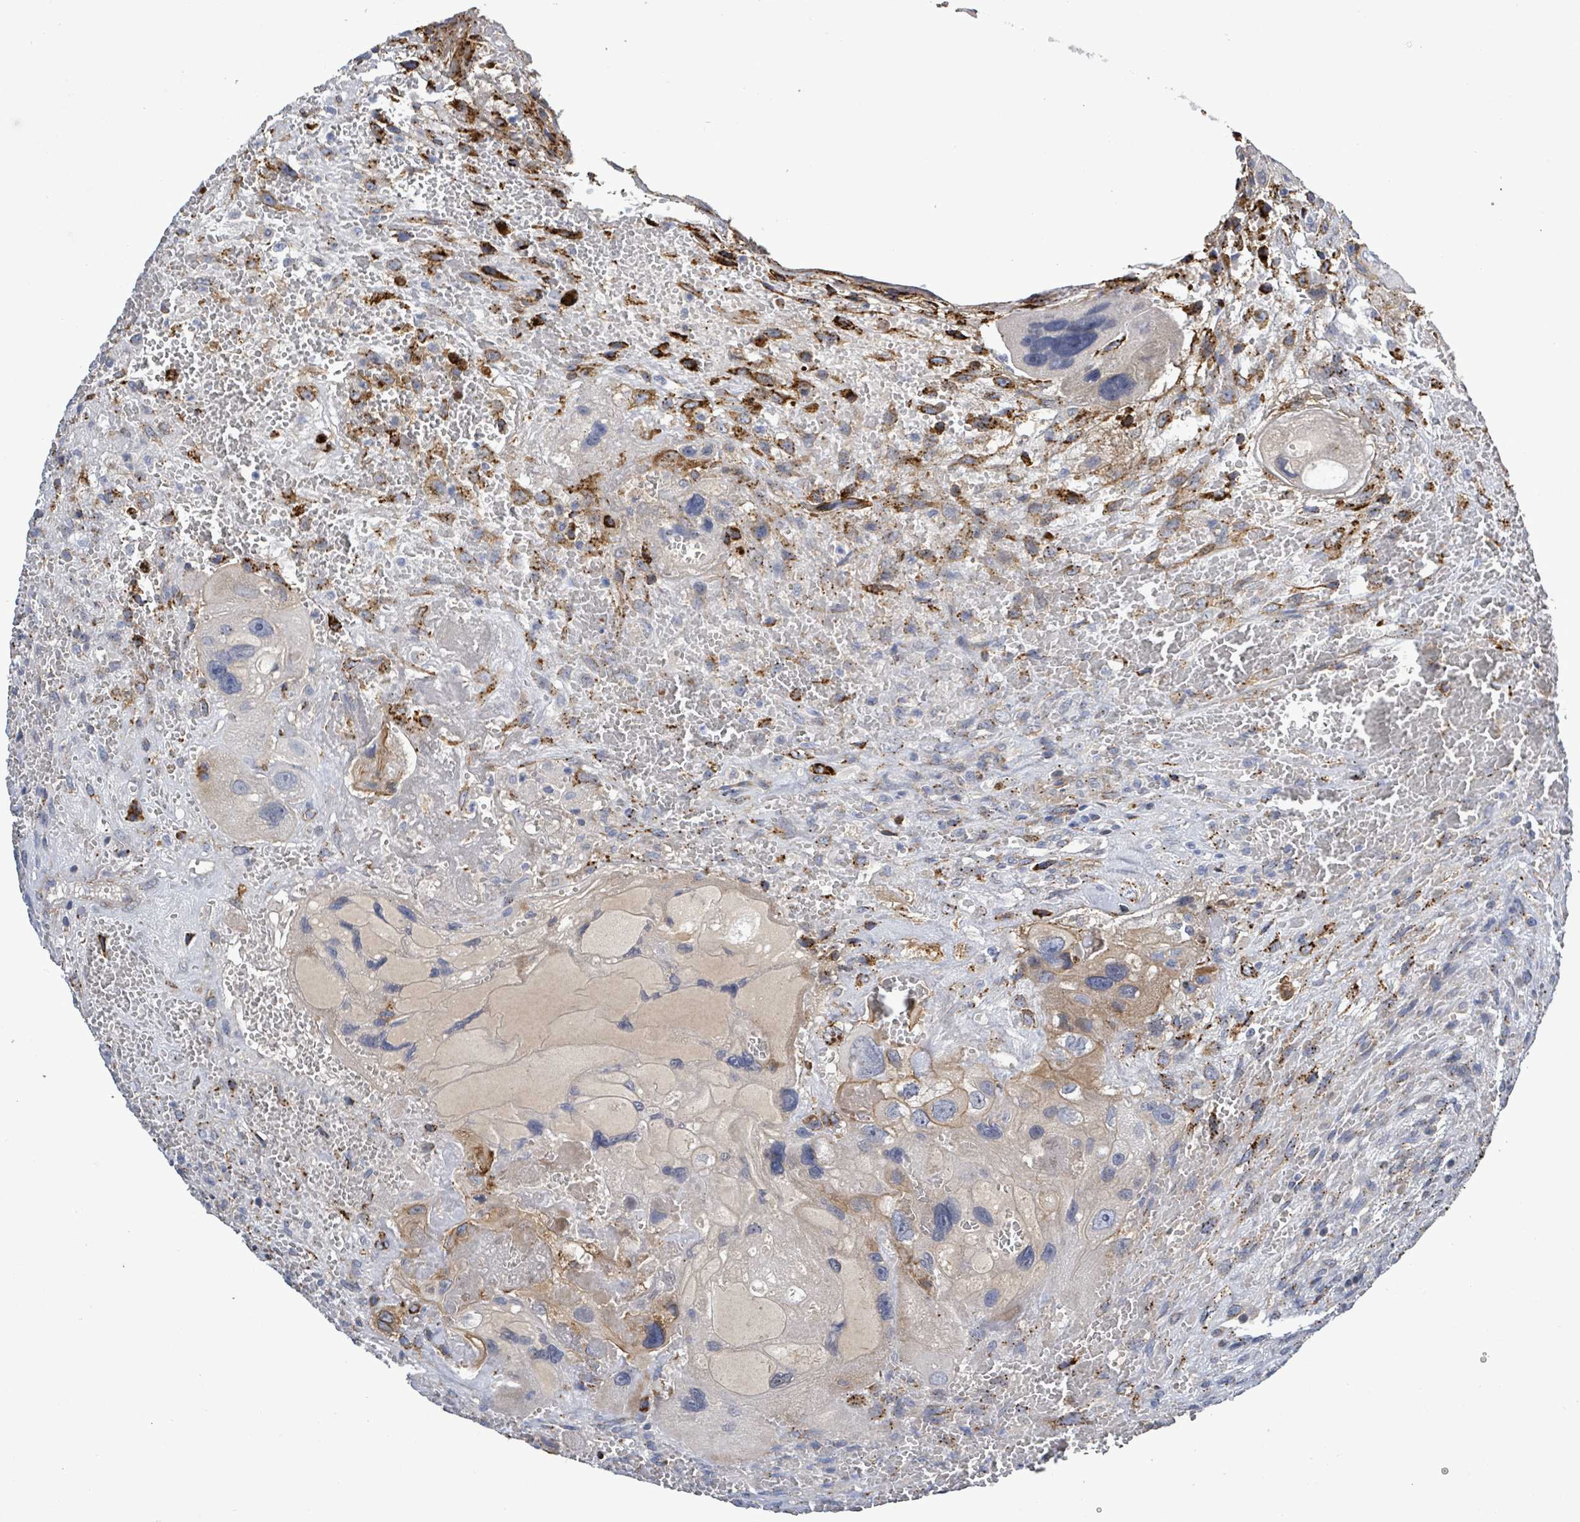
{"staining": {"intensity": "negative", "quantity": "none", "location": "none"}, "tissue": "testis cancer", "cell_type": "Tumor cells", "image_type": "cancer", "snomed": [{"axis": "morphology", "description": "Carcinoma, Embryonal, NOS"}, {"axis": "topography", "description": "Testis"}], "caption": "There is no significant expression in tumor cells of testis cancer. (DAB immunohistochemistry, high magnification).", "gene": "DMRTC1B", "patient": {"sex": "male", "age": 28}}